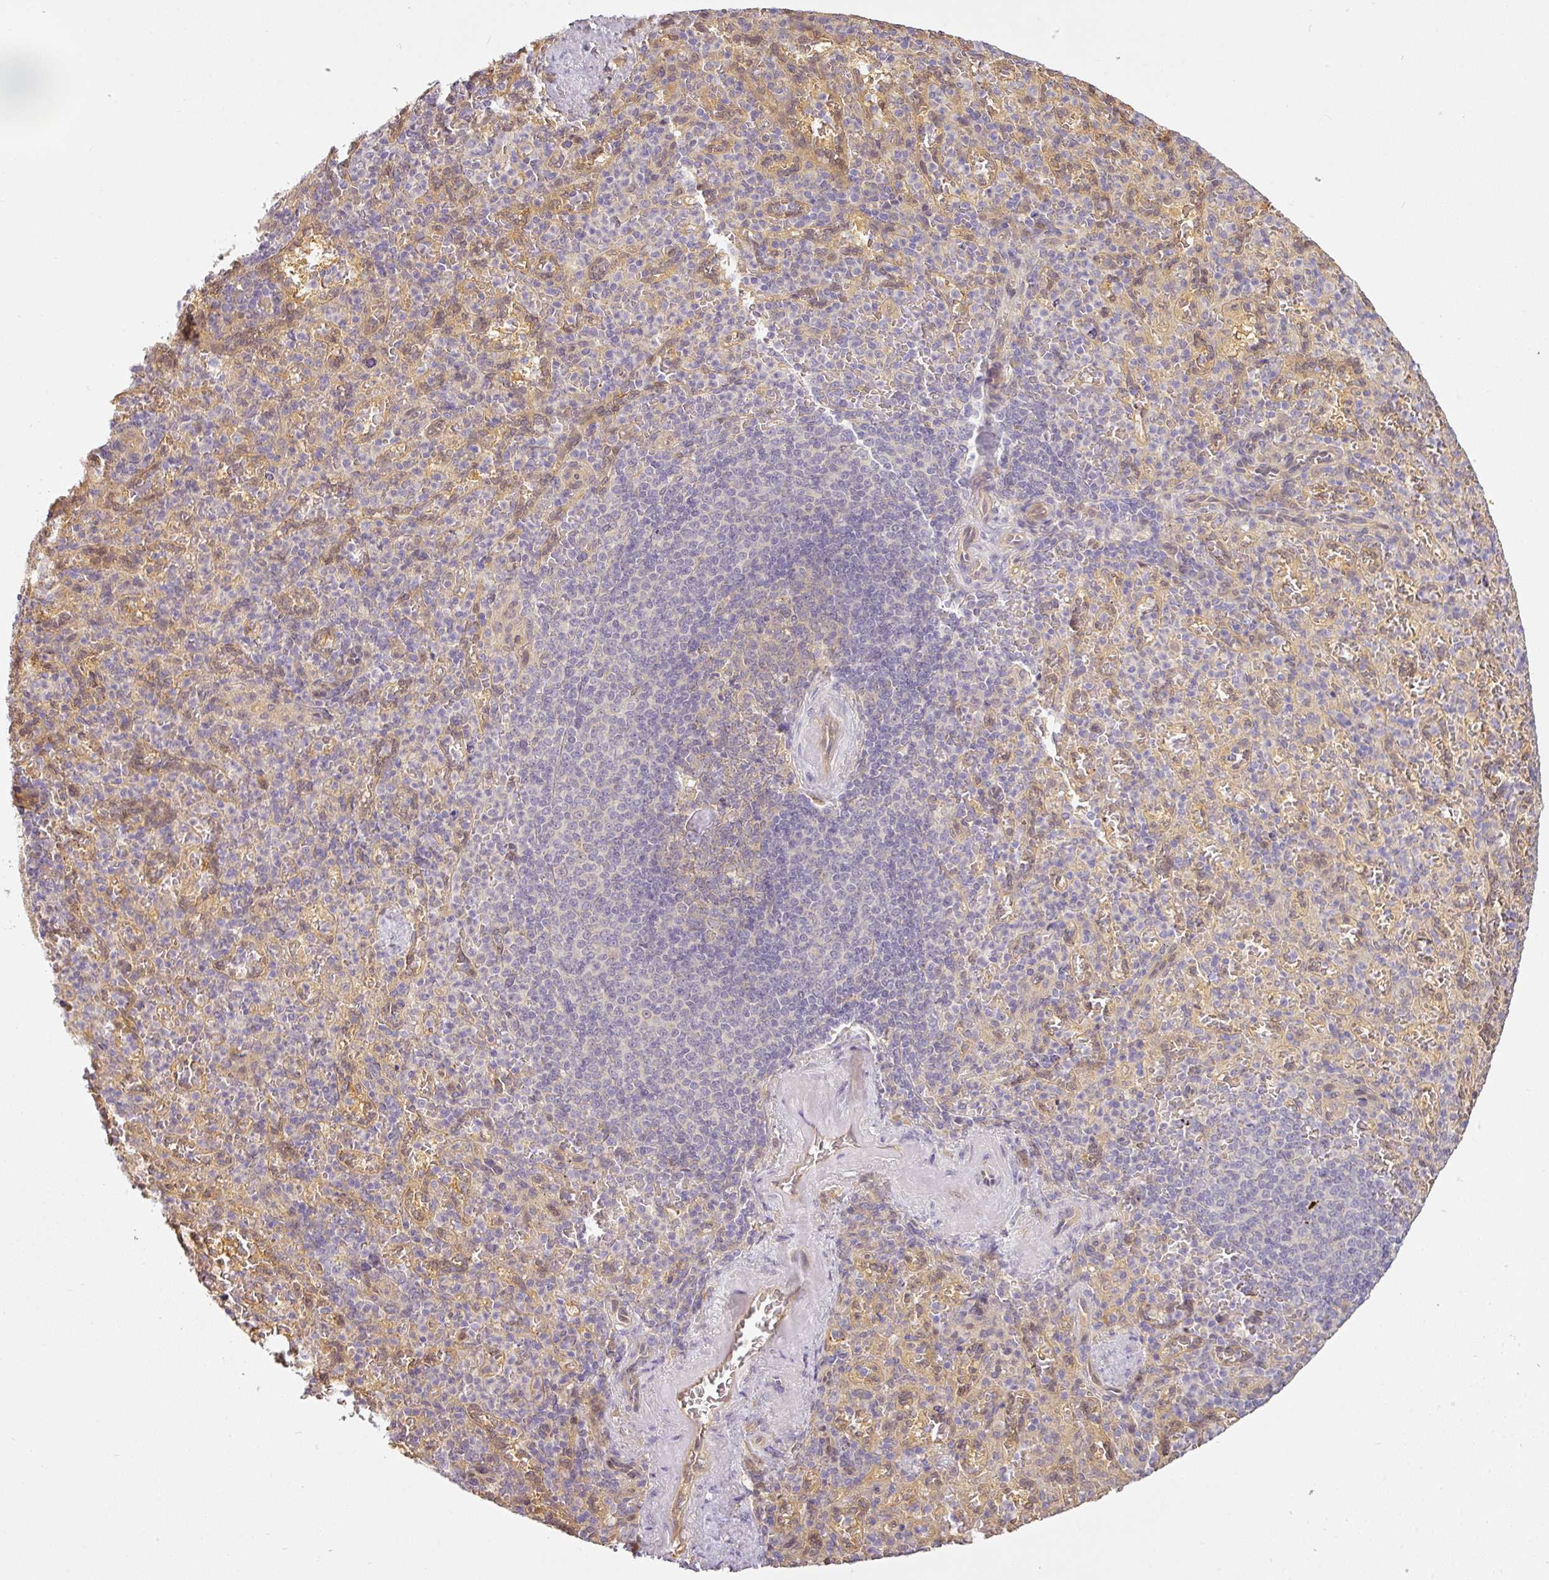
{"staining": {"intensity": "negative", "quantity": "none", "location": "none"}, "tissue": "spleen", "cell_type": "Cells in red pulp", "image_type": "normal", "snomed": [{"axis": "morphology", "description": "Normal tissue, NOS"}, {"axis": "topography", "description": "Spleen"}], "caption": "There is no significant expression in cells in red pulp of spleen.", "gene": "ANKRD18A", "patient": {"sex": "female", "age": 74}}